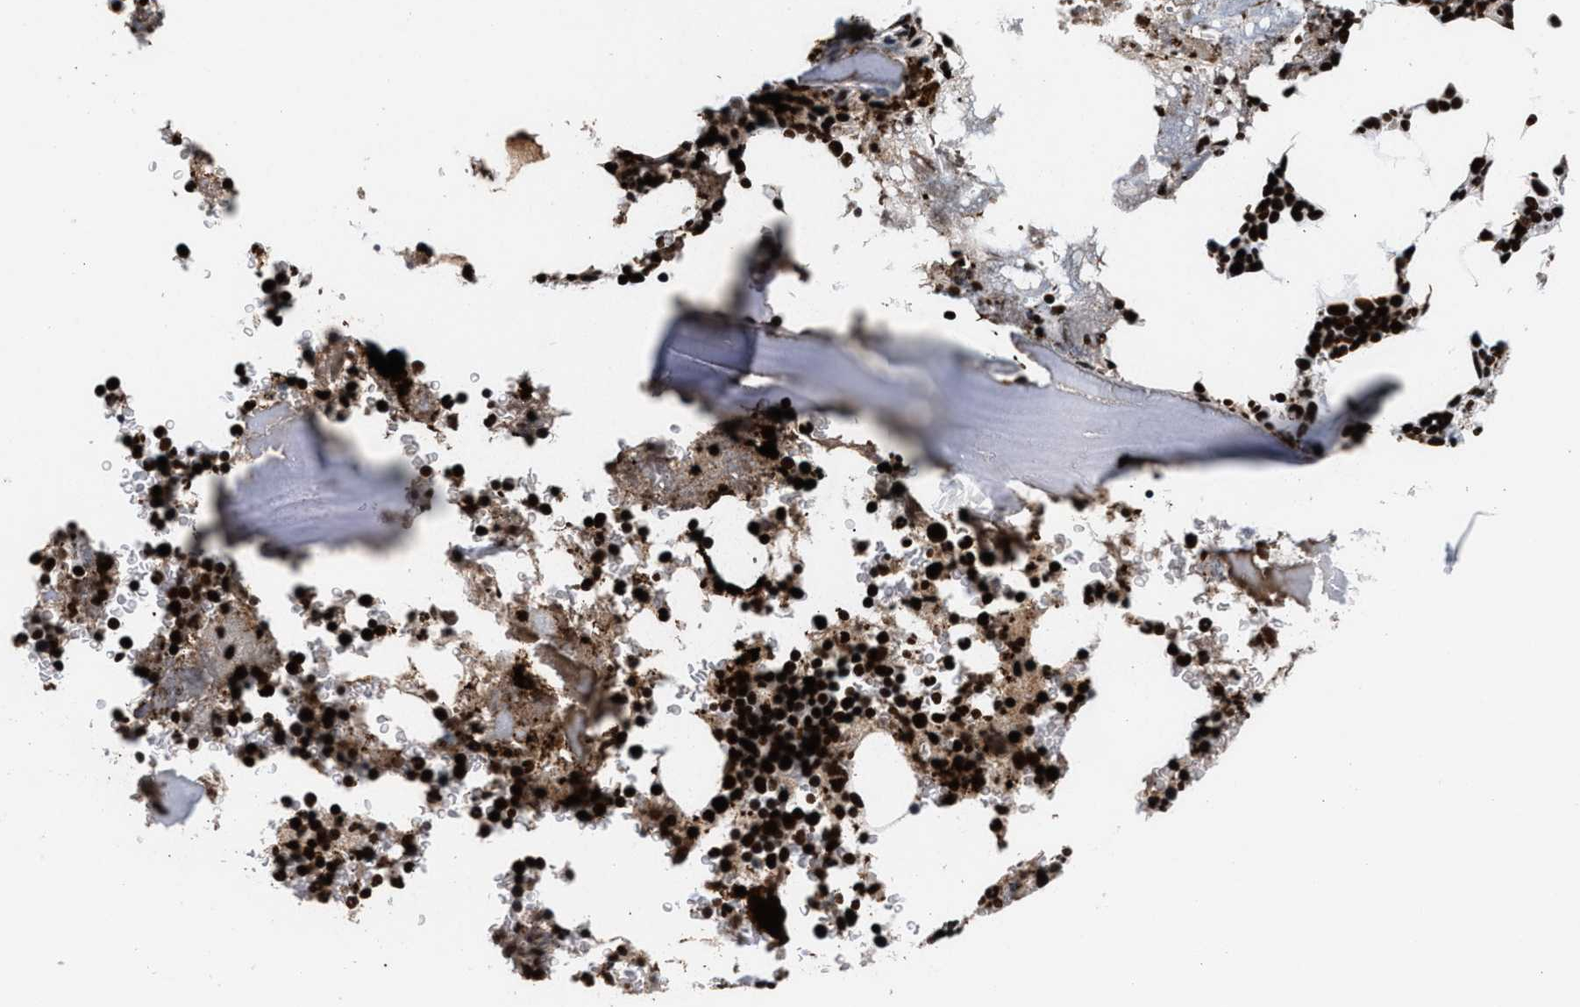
{"staining": {"intensity": "strong", "quantity": ">75%", "location": "cytoplasmic/membranous,nuclear"}, "tissue": "bone marrow", "cell_type": "Hematopoietic cells", "image_type": "normal", "snomed": [{"axis": "morphology", "description": "Normal tissue, NOS"}, {"axis": "topography", "description": "Bone marrow"}], "caption": "About >75% of hematopoietic cells in benign human bone marrow display strong cytoplasmic/membranous,nuclear protein expression as visualized by brown immunohistochemical staining.", "gene": "RAD21", "patient": {"sex": "male"}}